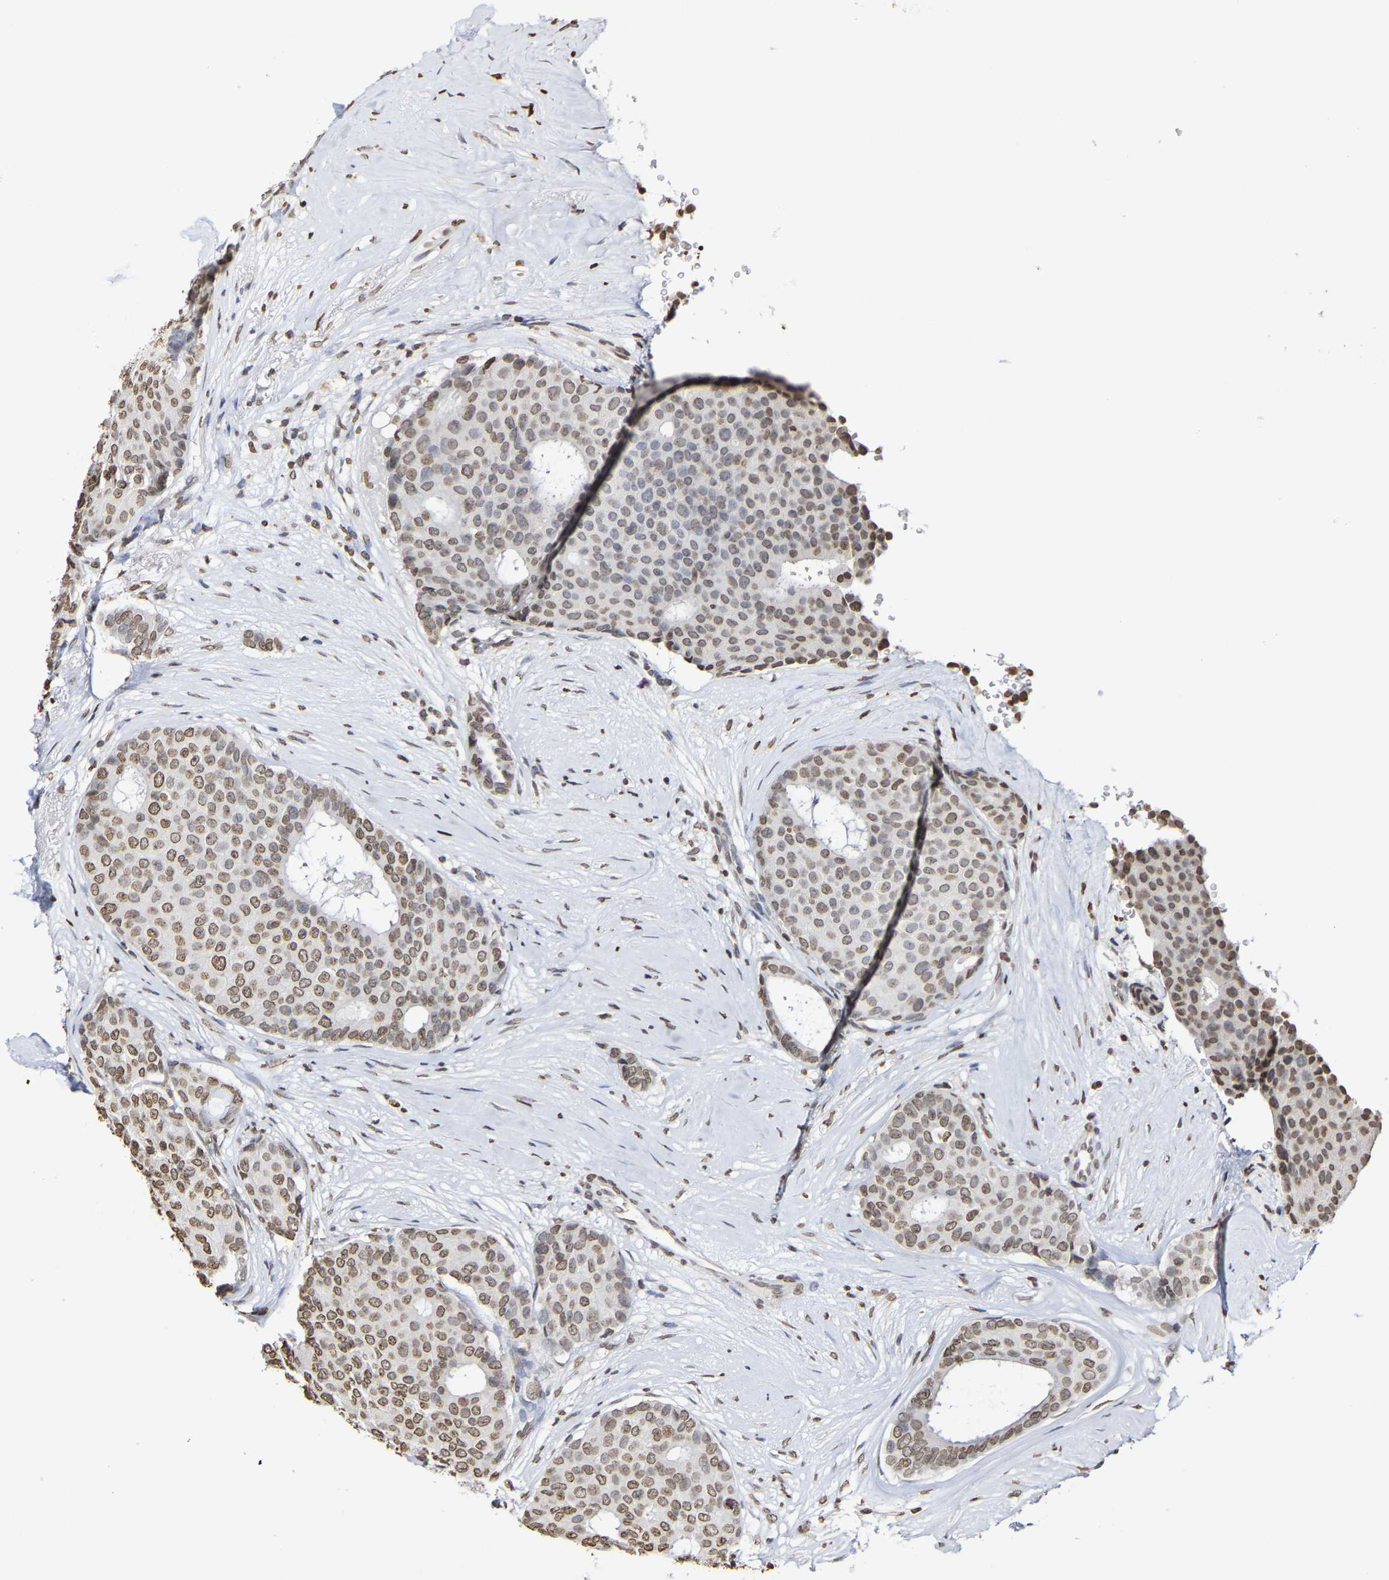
{"staining": {"intensity": "moderate", "quantity": ">75%", "location": "nuclear"}, "tissue": "breast cancer", "cell_type": "Tumor cells", "image_type": "cancer", "snomed": [{"axis": "morphology", "description": "Duct carcinoma"}, {"axis": "topography", "description": "Breast"}], "caption": "IHC staining of breast cancer (infiltrating ductal carcinoma), which reveals medium levels of moderate nuclear expression in approximately >75% of tumor cells indicating moderate nuclear protein staining. The staining was performed using DAB (3,3'-diaminobenzidine) (brown) for protein detection and nuclei were counterstained in hematoxylin (blue).", "gene": "ATF4", "patient": {"sex": "female", "age": 75}}